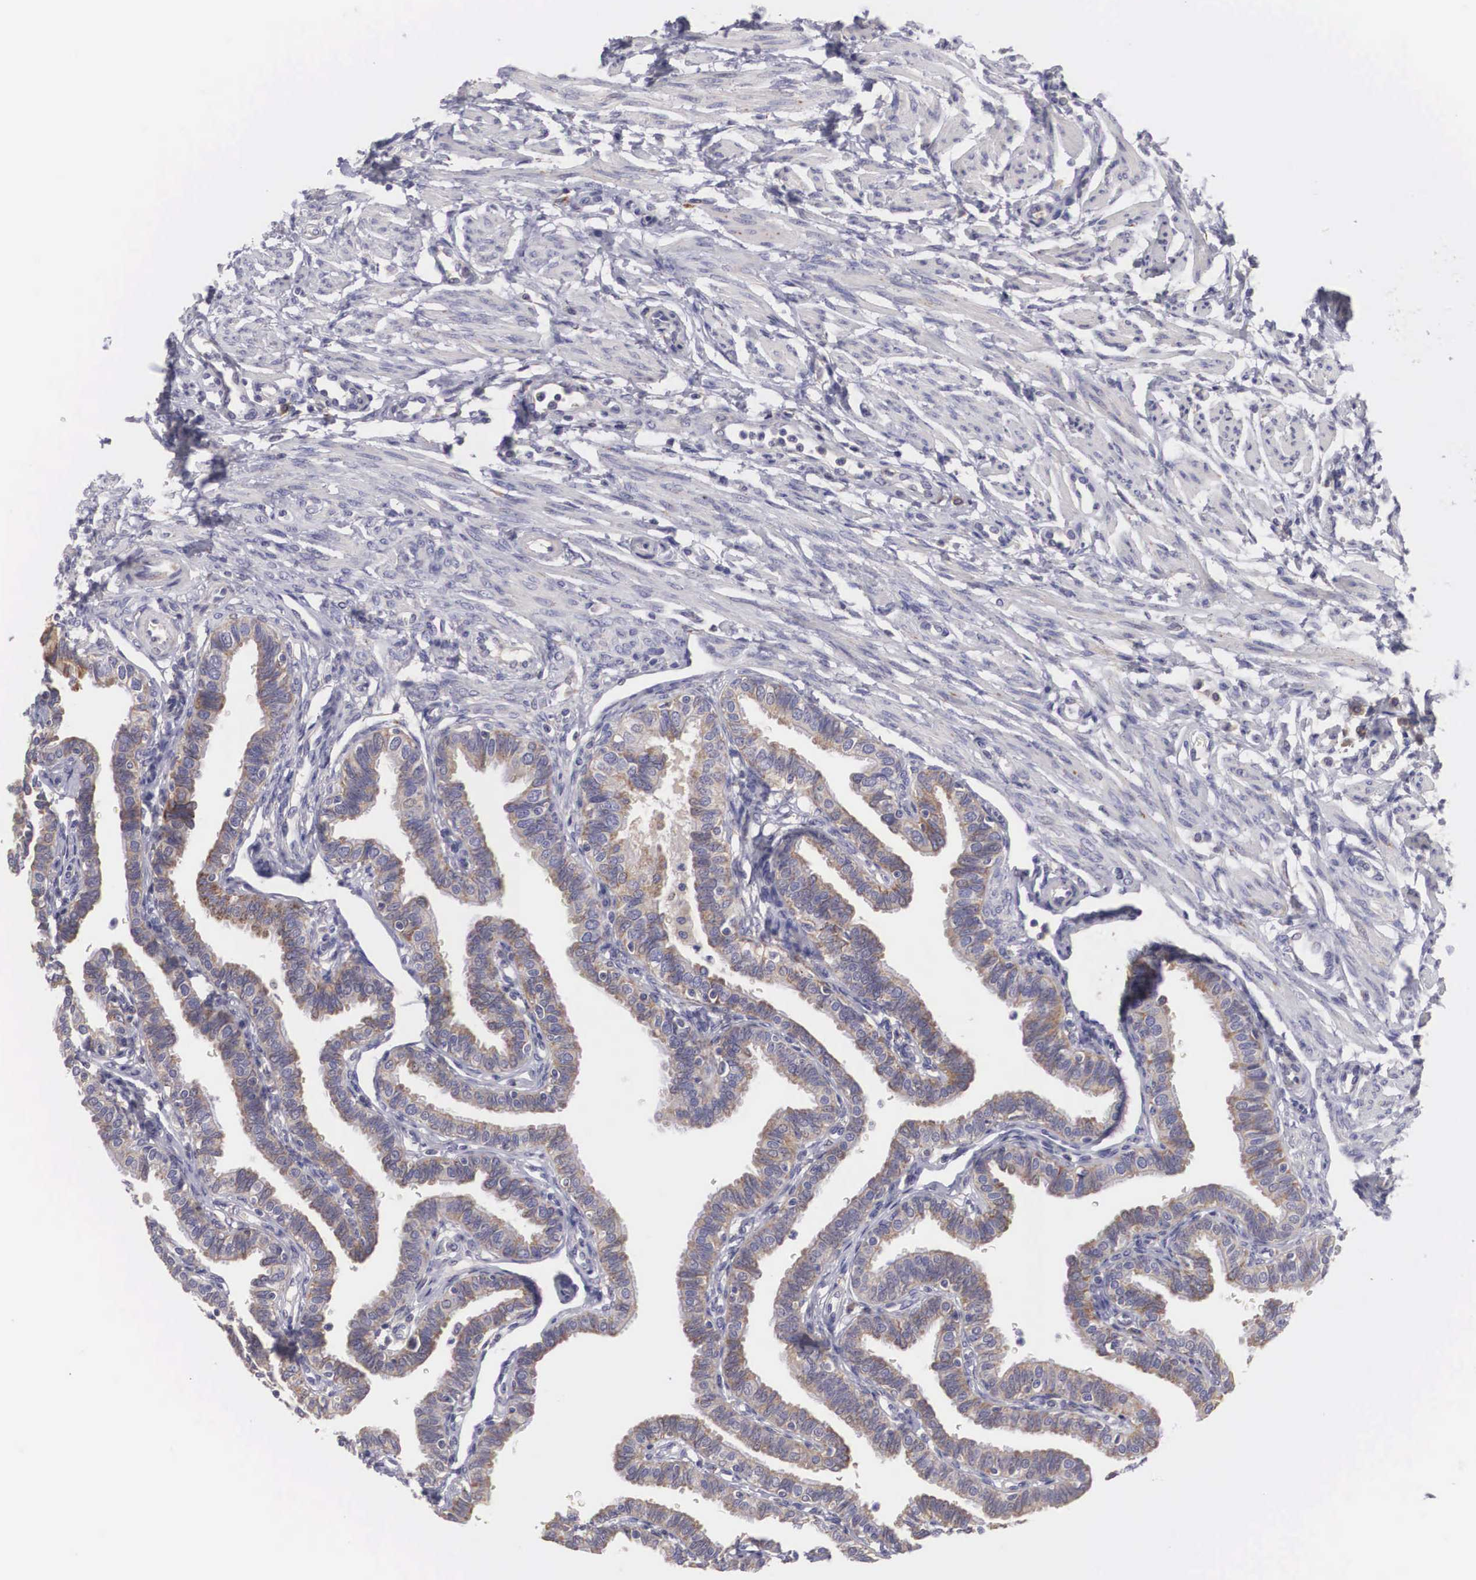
{"staining": {"intensity": "weak", "quantity": "25%-75%", "location": "cytoplasmic/membranous"}, "tissue": "fallopian tube", "cell_type": "Glandular cells", "image_type": "normal", "snomed": [{"axis": "morphology", "description": "Normal tissue, NOS"}, {"axis": "topography", "description": "Fallopian tube"}], "caption": "This is an image of IHC staining of benign fallopian tube, which shows weak positivity in the cytoplasmic/membranous of glandular cells.", "gene": "NREP", "patient": {"sex": "female", "age": 32}}